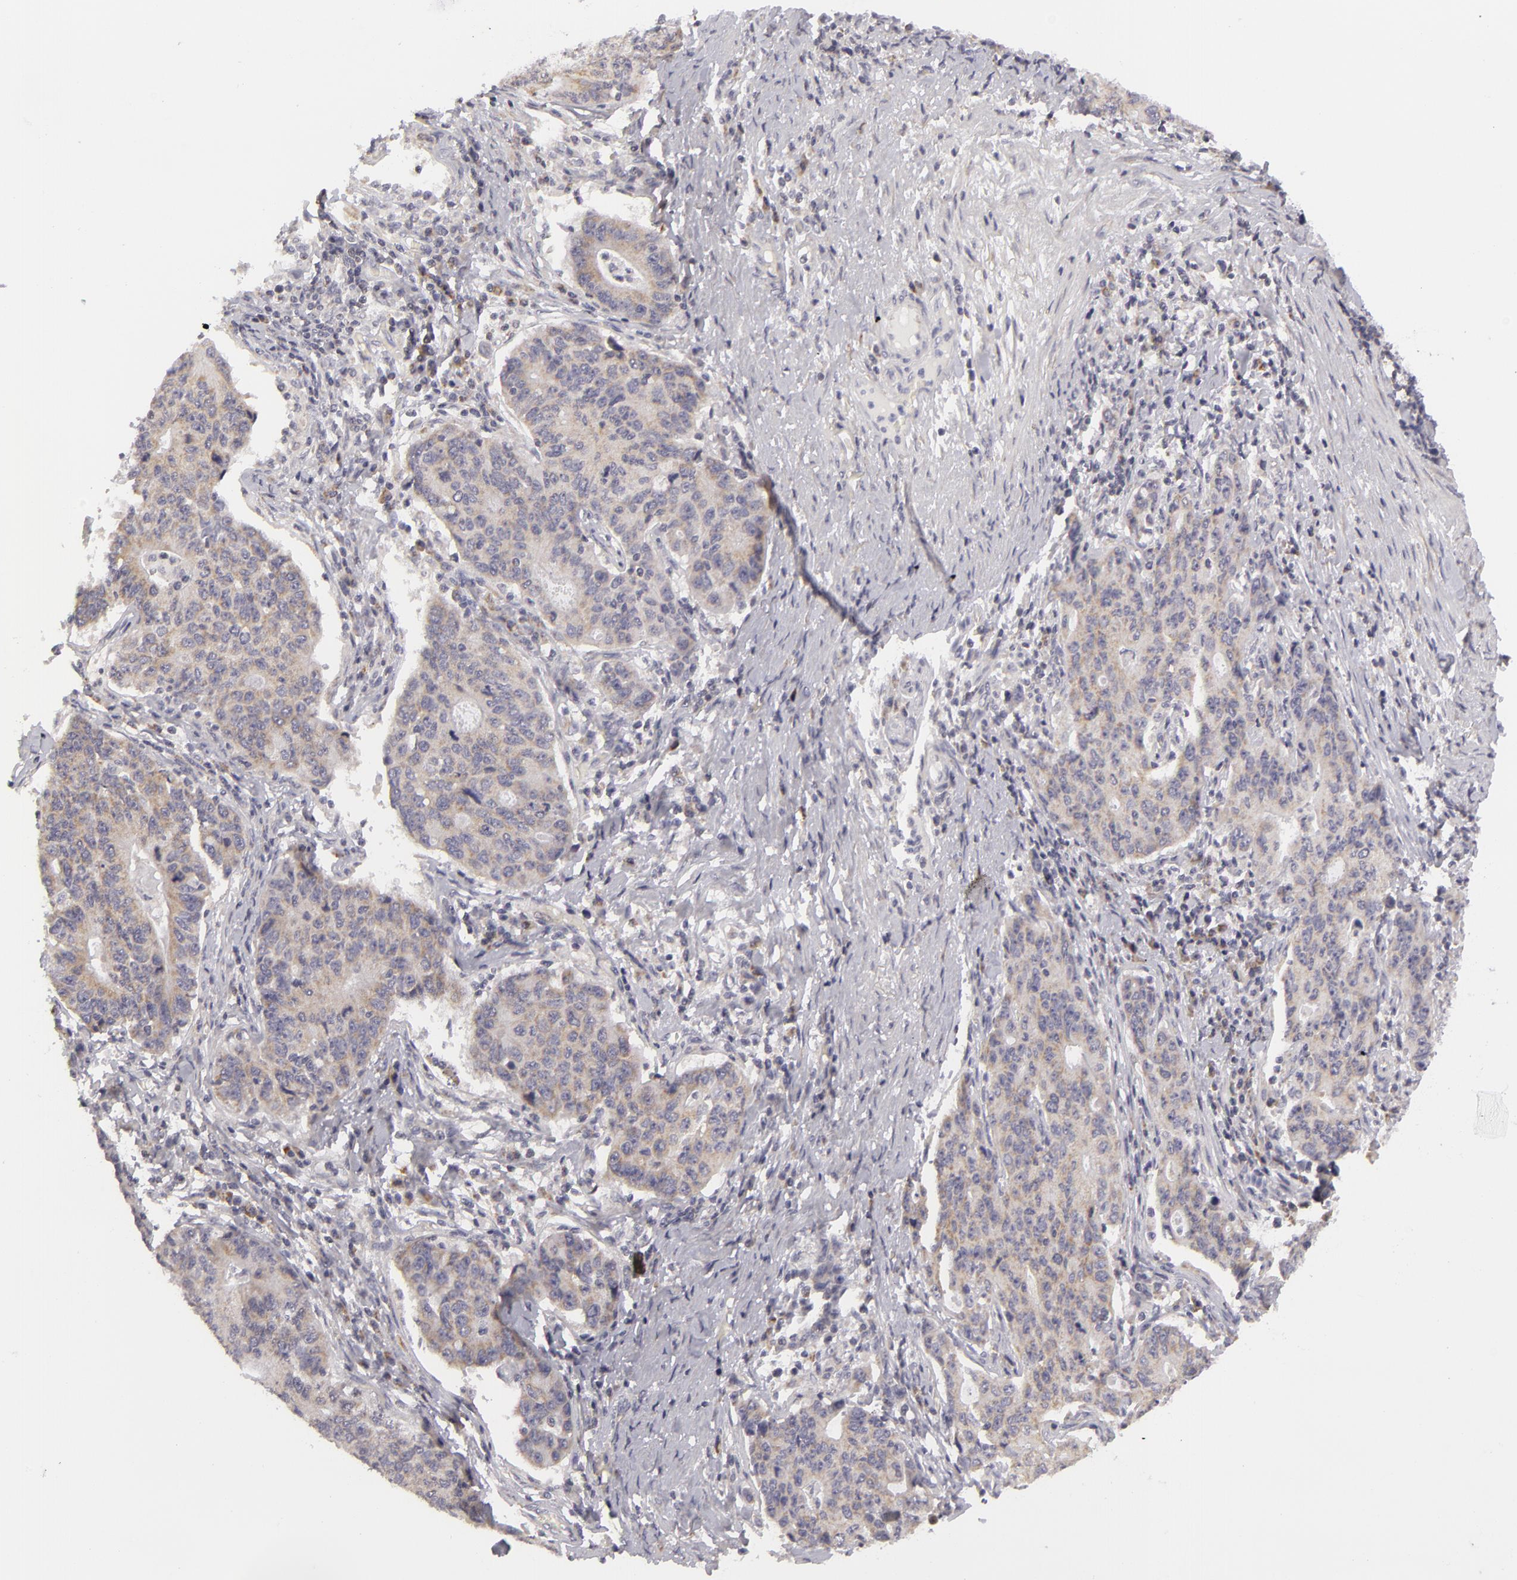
{"staining": {"intensity": "weak", "quantity": ">75%", "location": "cytoplasmic/membranous"}, "tissue": "stomach cancer", "cell_type": "Tumor cells", "image_type": "cancer", "snomed": [{"axis": "morphology", "description": "Adenocarcinoma, NOS"}, {"axis": "topography", "description": "Esophagus"}, {"axis": "topography", "description": "Stomach"}], "caption": "Immunohistochemistry photomicrograph of human stomach cancer stained for a protein (brown), which reveals low levels of weak cytoplasmic/membranous expression in approximately >75% of tumor cells.", "gene": "ATP2B3", "patient": {"sex": "male", "age": 74}}